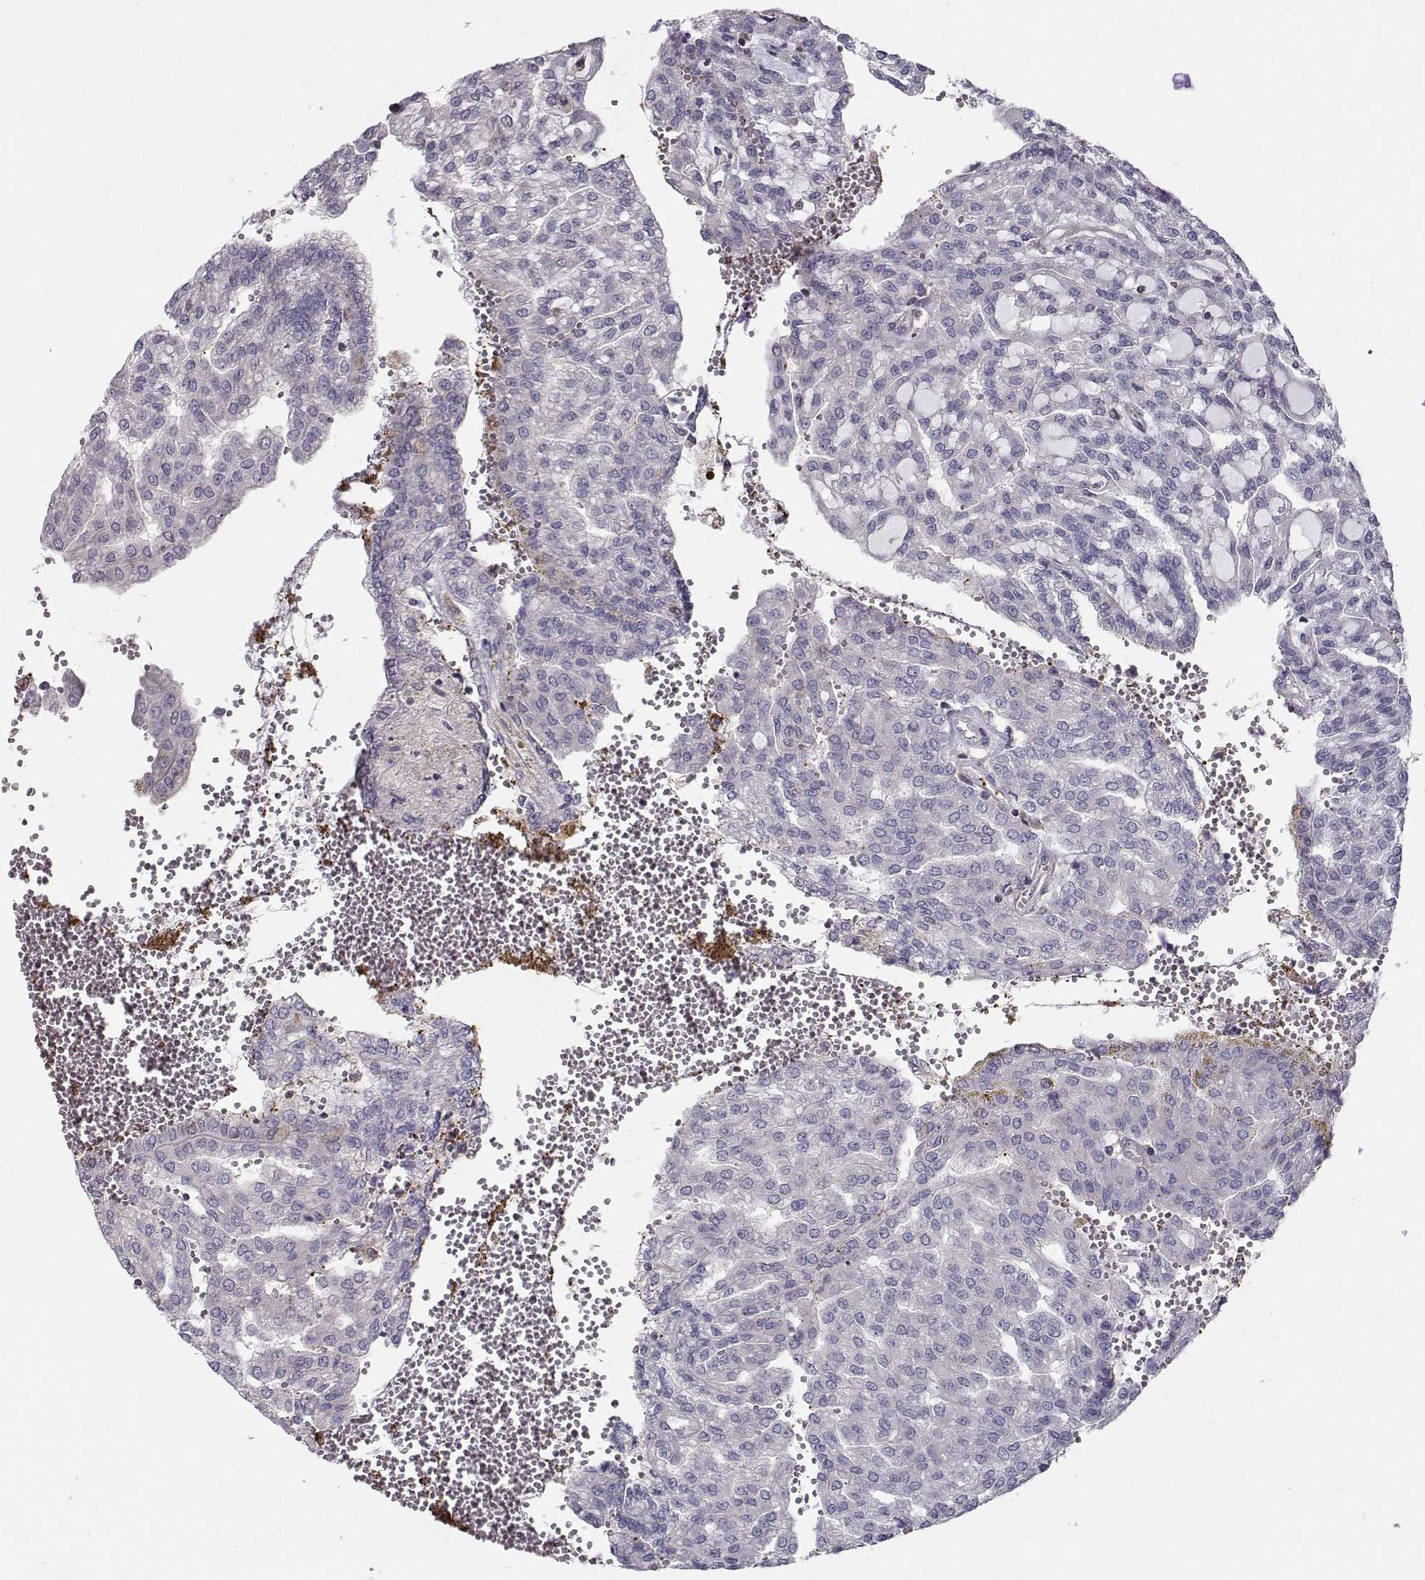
{"staining": {"intensity": "negative", "quantity": "none", "location": "none"}, "tissue": "renal cancer", "cell_type": "Tumor cells", "image_type": "cancer", "snomed": [{"axis": "morphology", "description": "Adenocarcinoma, NOS"}, {"axis": "topography", "description": "Kidney"}], "caption": "This histopathology image is of renal cancer stained with immunohistochemistry (IHC) to label a protein in brown with the nuclei are counter-stained blue. There is no positivity in tumor cells. The staining was performed using DAB to visualize the protein expression in brown, while the nuclei were stained in blue with hematoxylin (Magnification: 20x).", "gene": "ASB16", "patient": {"sex": "male", "age": 63}}